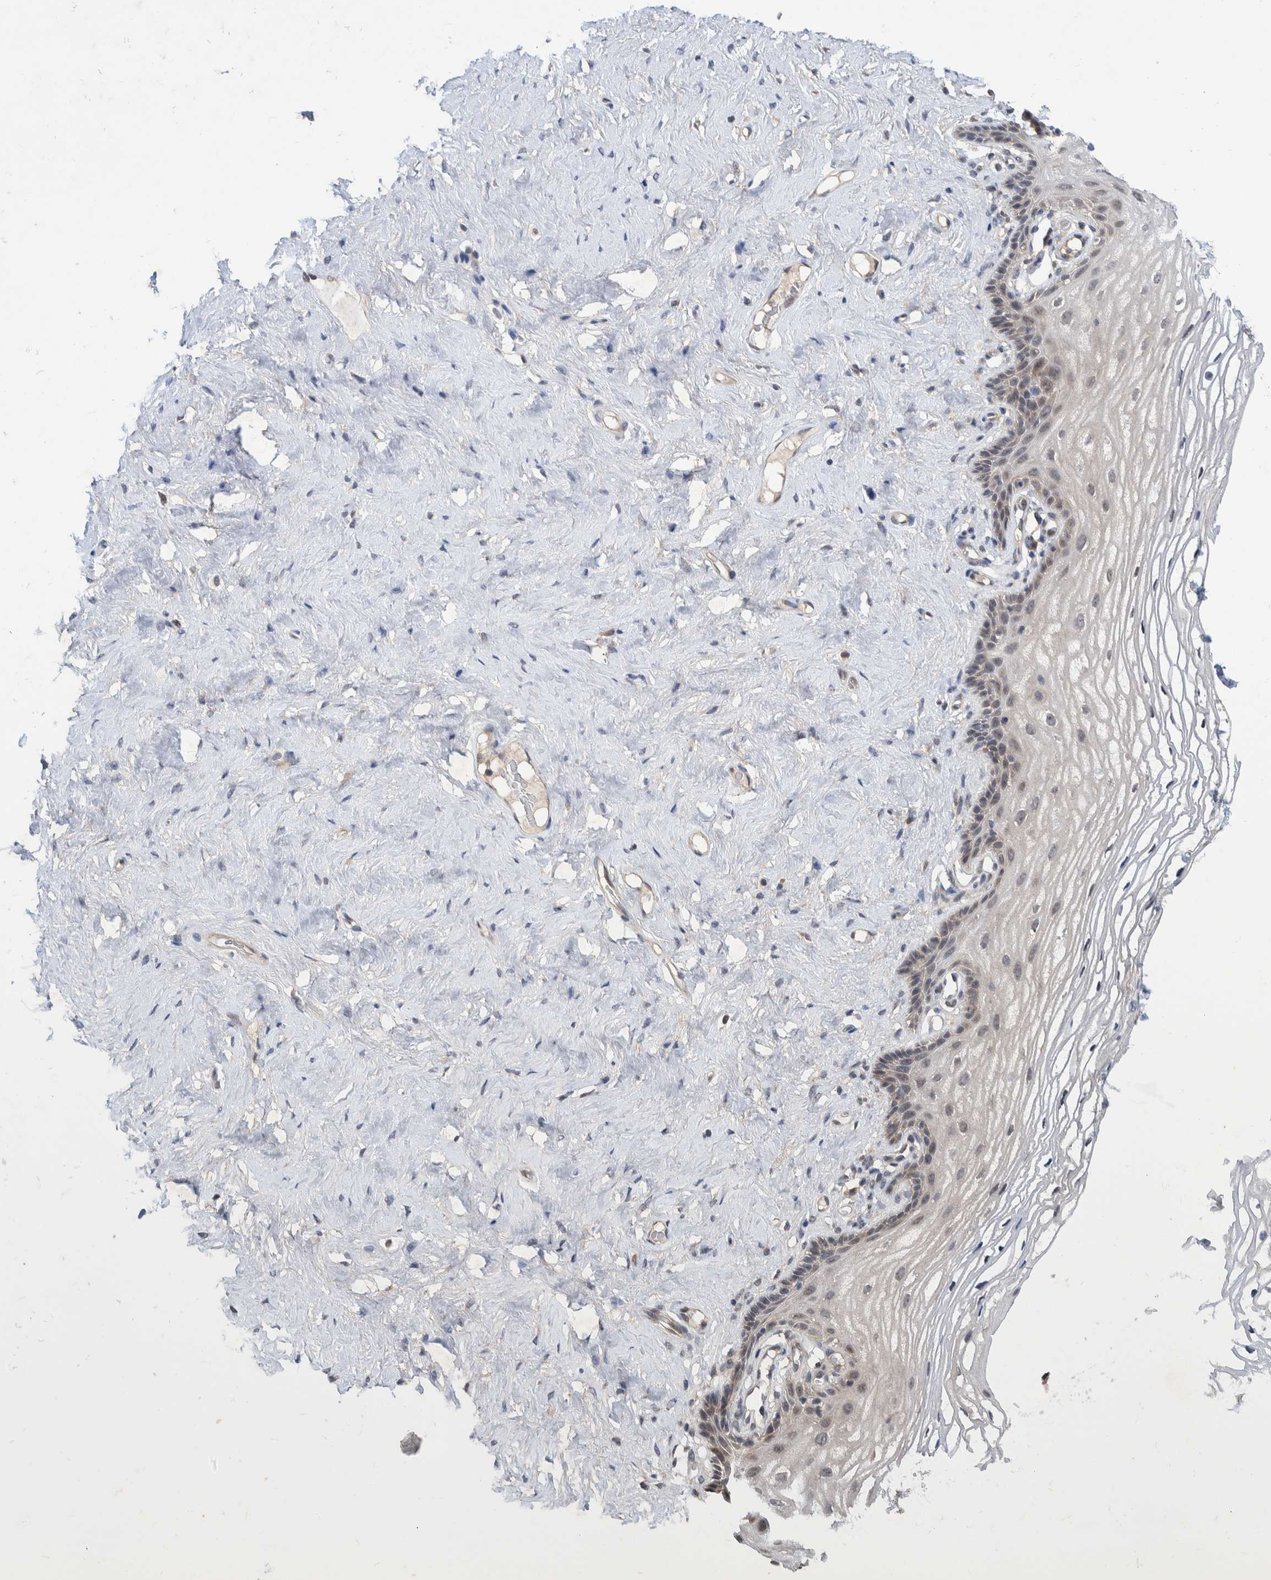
{"staining": {"intensity": "negative", "quantity": "none", "location": "none"}, "tissue": "vagina", "cell_type": "Squamous epithelial cells", "image_type": "normal", "snomed": [{"axis": "morphology", "description": "Normal tissue, NOS"}, {"axis": "morphology", "description": "Adenocarcinoma, NOS"}, {"axis": "topography", "description": "Rectum"}, {"axis": "topography", "description": "Vagina"}], "caption": "A high-resolution histopathology image shows immunohistochemistry staining of unremarkable vagina, which exhibits no significant positivity in squamous epithelial cells.", "gene": "PLPBP", "patient": {"sex": "female", "age": 71}}